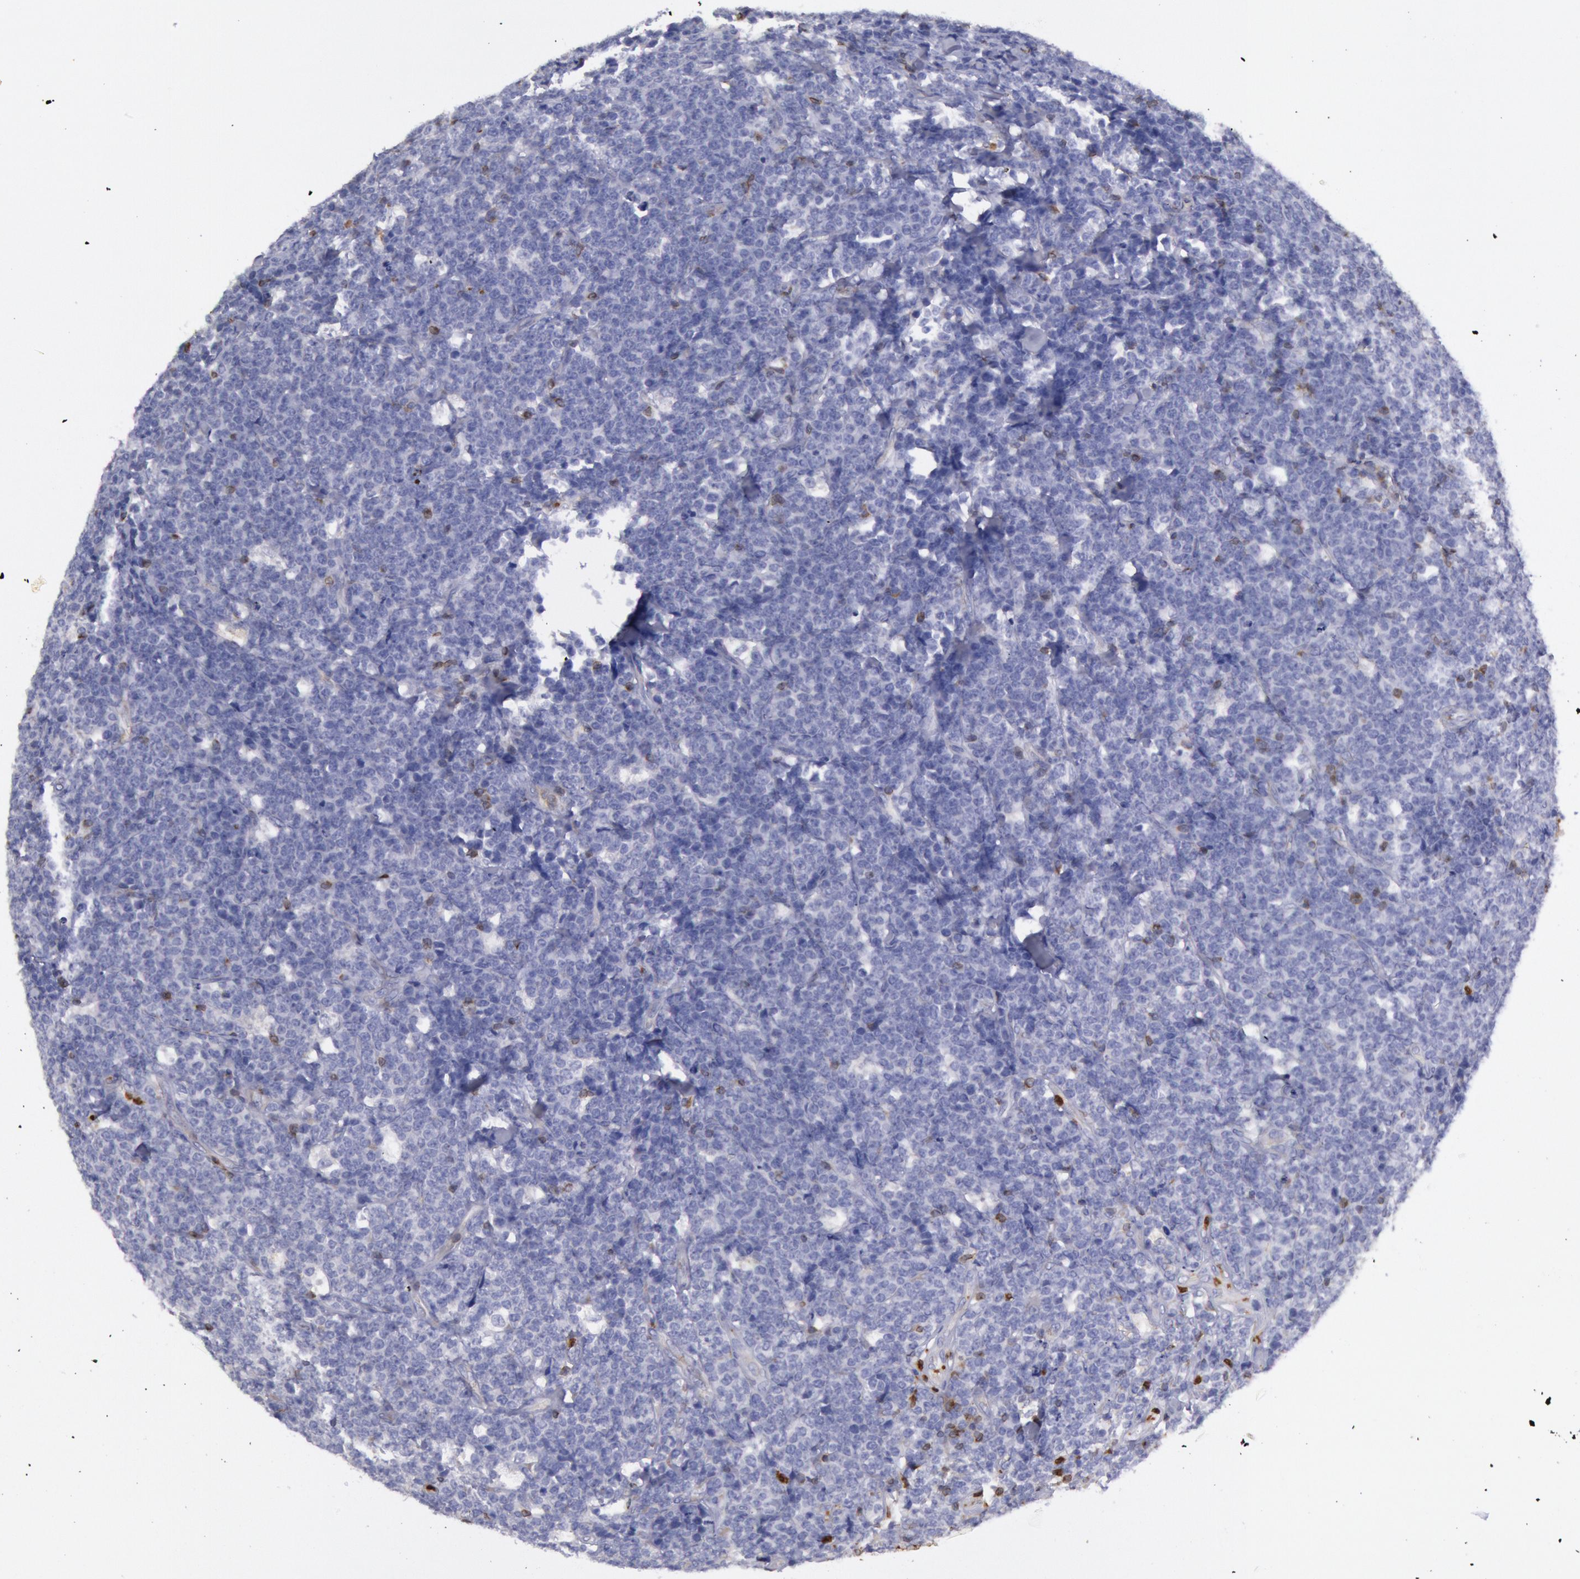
{"staining": {"intensity": "negative", "quantity": "none", "location": "none"}, "tissue": "lymphoma", "cell_type": "Tumor cells", "image_type": "cancer", "snomed": [{"axis": "morphology", "description": "Malignant lymphoma, non-Hodgkin's type, High grade"}, {"axis": "topography", "description": "Small intestine"}, {"axis": "topography", "description": "Colon"}], "caption": "This photomicrograph is of lymphoma stained with immunohistochemistry (IHC) to label a protein in brown with the nuclei are counter-stained blue. There is no expression in tumor cells.", "gene": "RAB27A", "patient": {"sex": "male", "age": 8}}